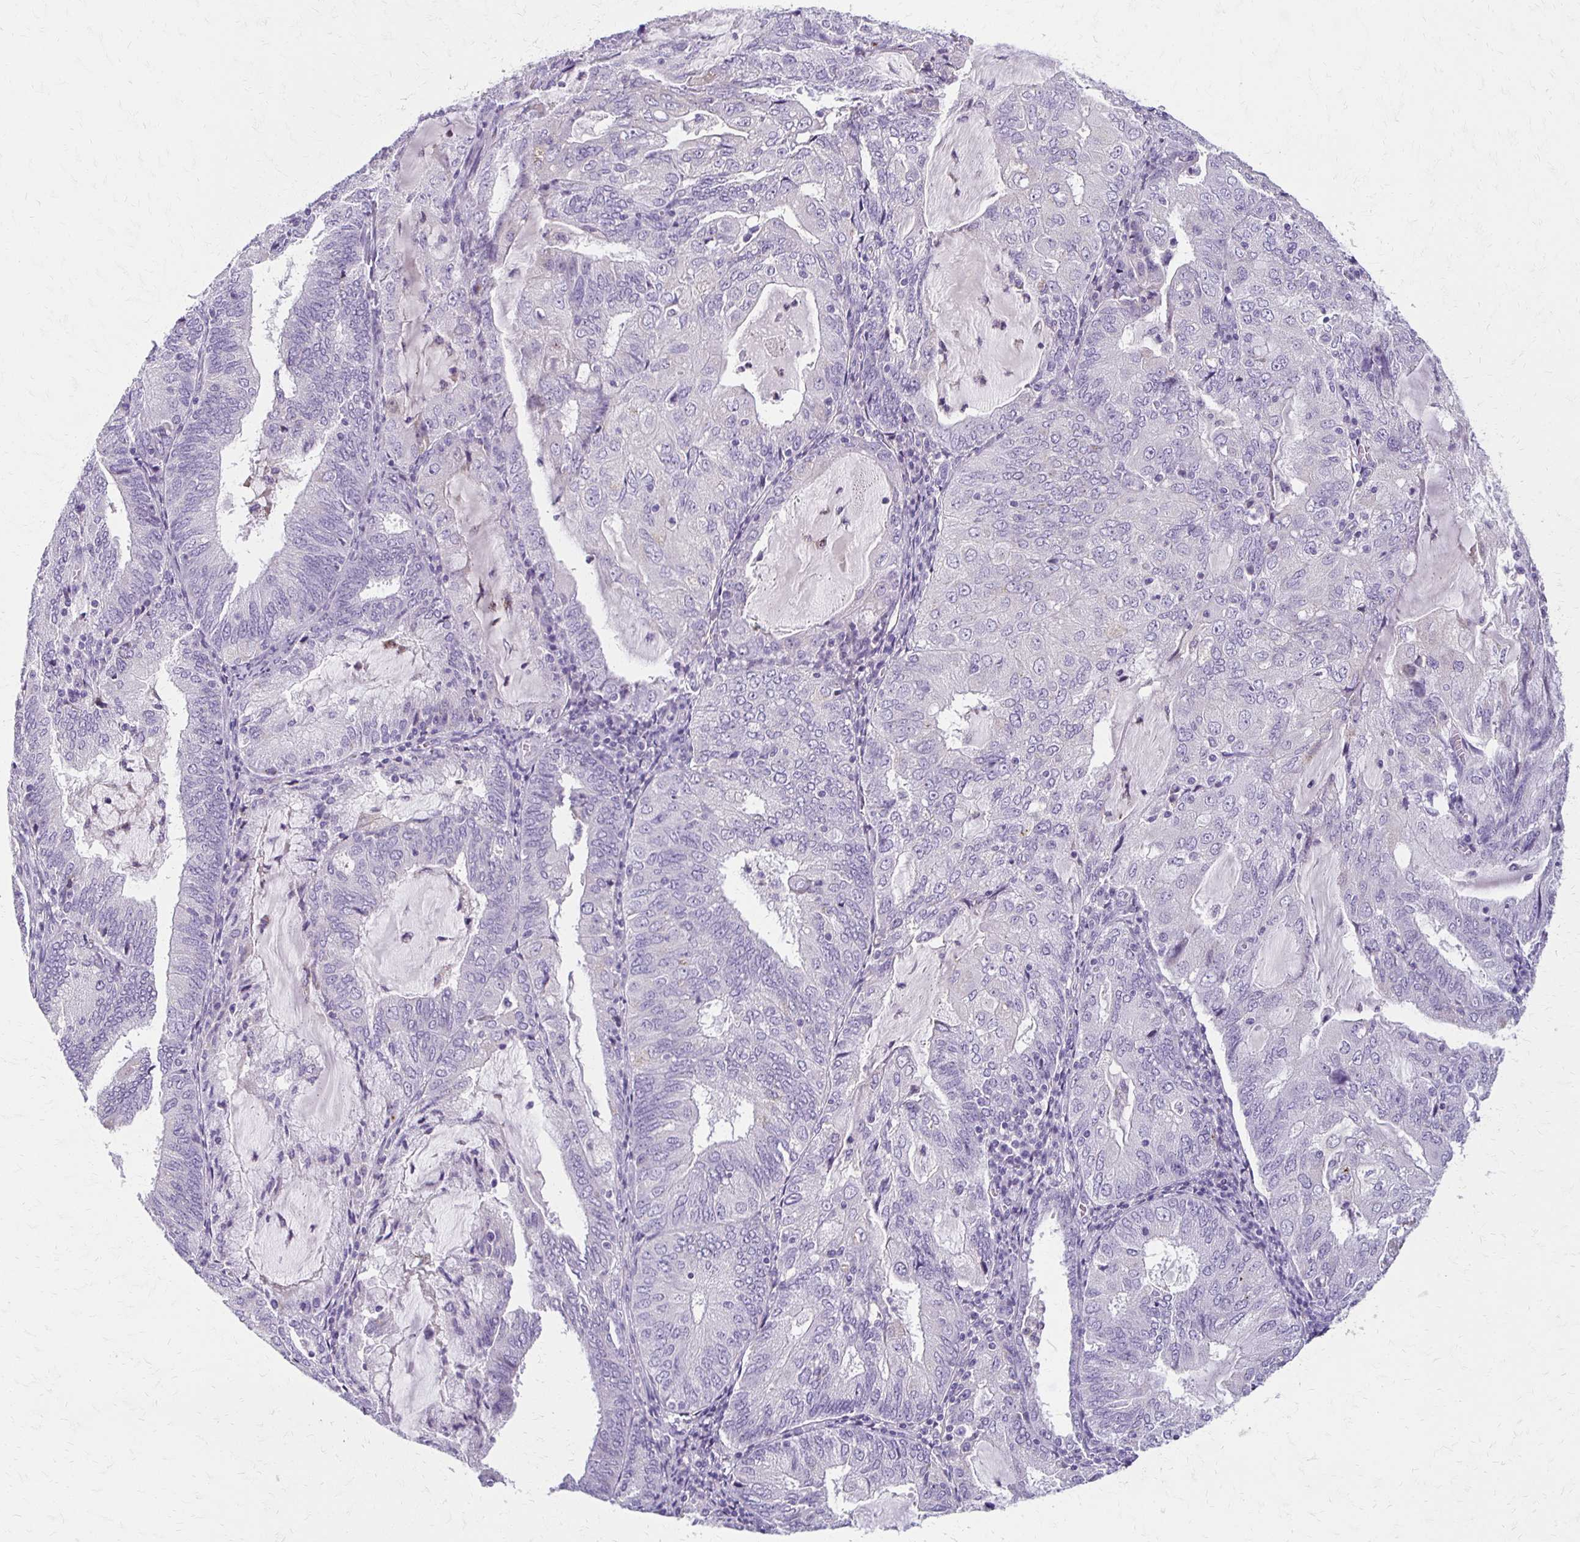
{"staining": {"intensity": "negative", "quantity": "none", "location": "none"}, "tissue": "endometrial cancer", "cell_type": "Tumor cells", "image_type": "cancer", "snomed": [{"axis": "morphology", "description": "Adenocarcinoma, NOS"}, {"axis": "topography", "description": "Endometrium"}], "caption": "This is a image of IHC staining of endometrial cancer (adenocarcinoma), which shows no expression in tumor cells.", "gene": "BBS12", "patient": {"sex": "female", "age": 81}}